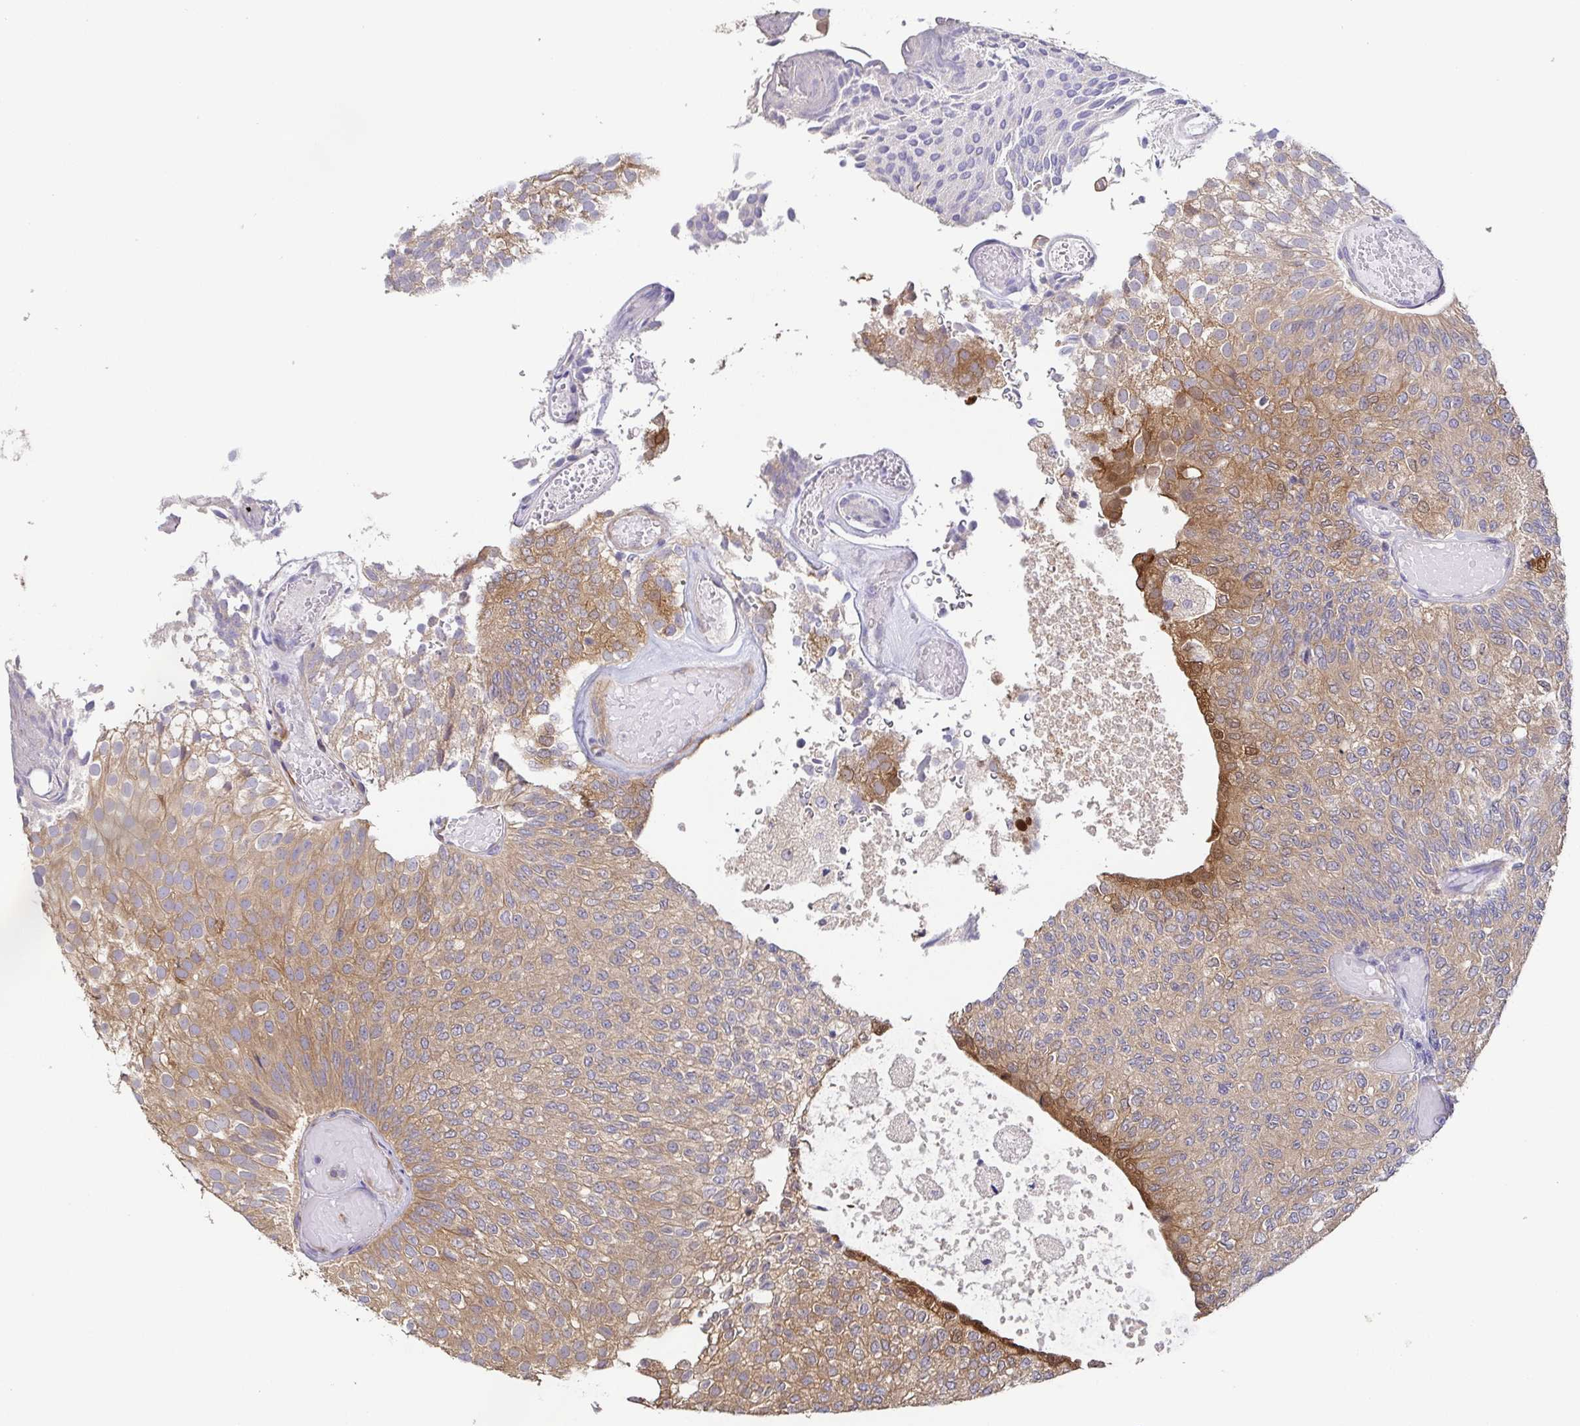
{"staining": {"intensity": "moderate", "quantity": ">75%", "location": "cytoplasmic/membranous"}, "tissue": "urothelial cancer", "cell_type": "Tumor cells", "image_type": "cancer", "snomed": [{"axis": "morphology", "description": "Urothelial carcinoma, Low grade"}, {"axis": "topography", "description": "Urinary bladder"}], "caption": "Moderate cytoplasmic/membranous expression is seen in approximately >75% of tumor cells in urothelial cancer.", "gene": "EIF3D", "patient": {"sex": "male", "age": 78}}